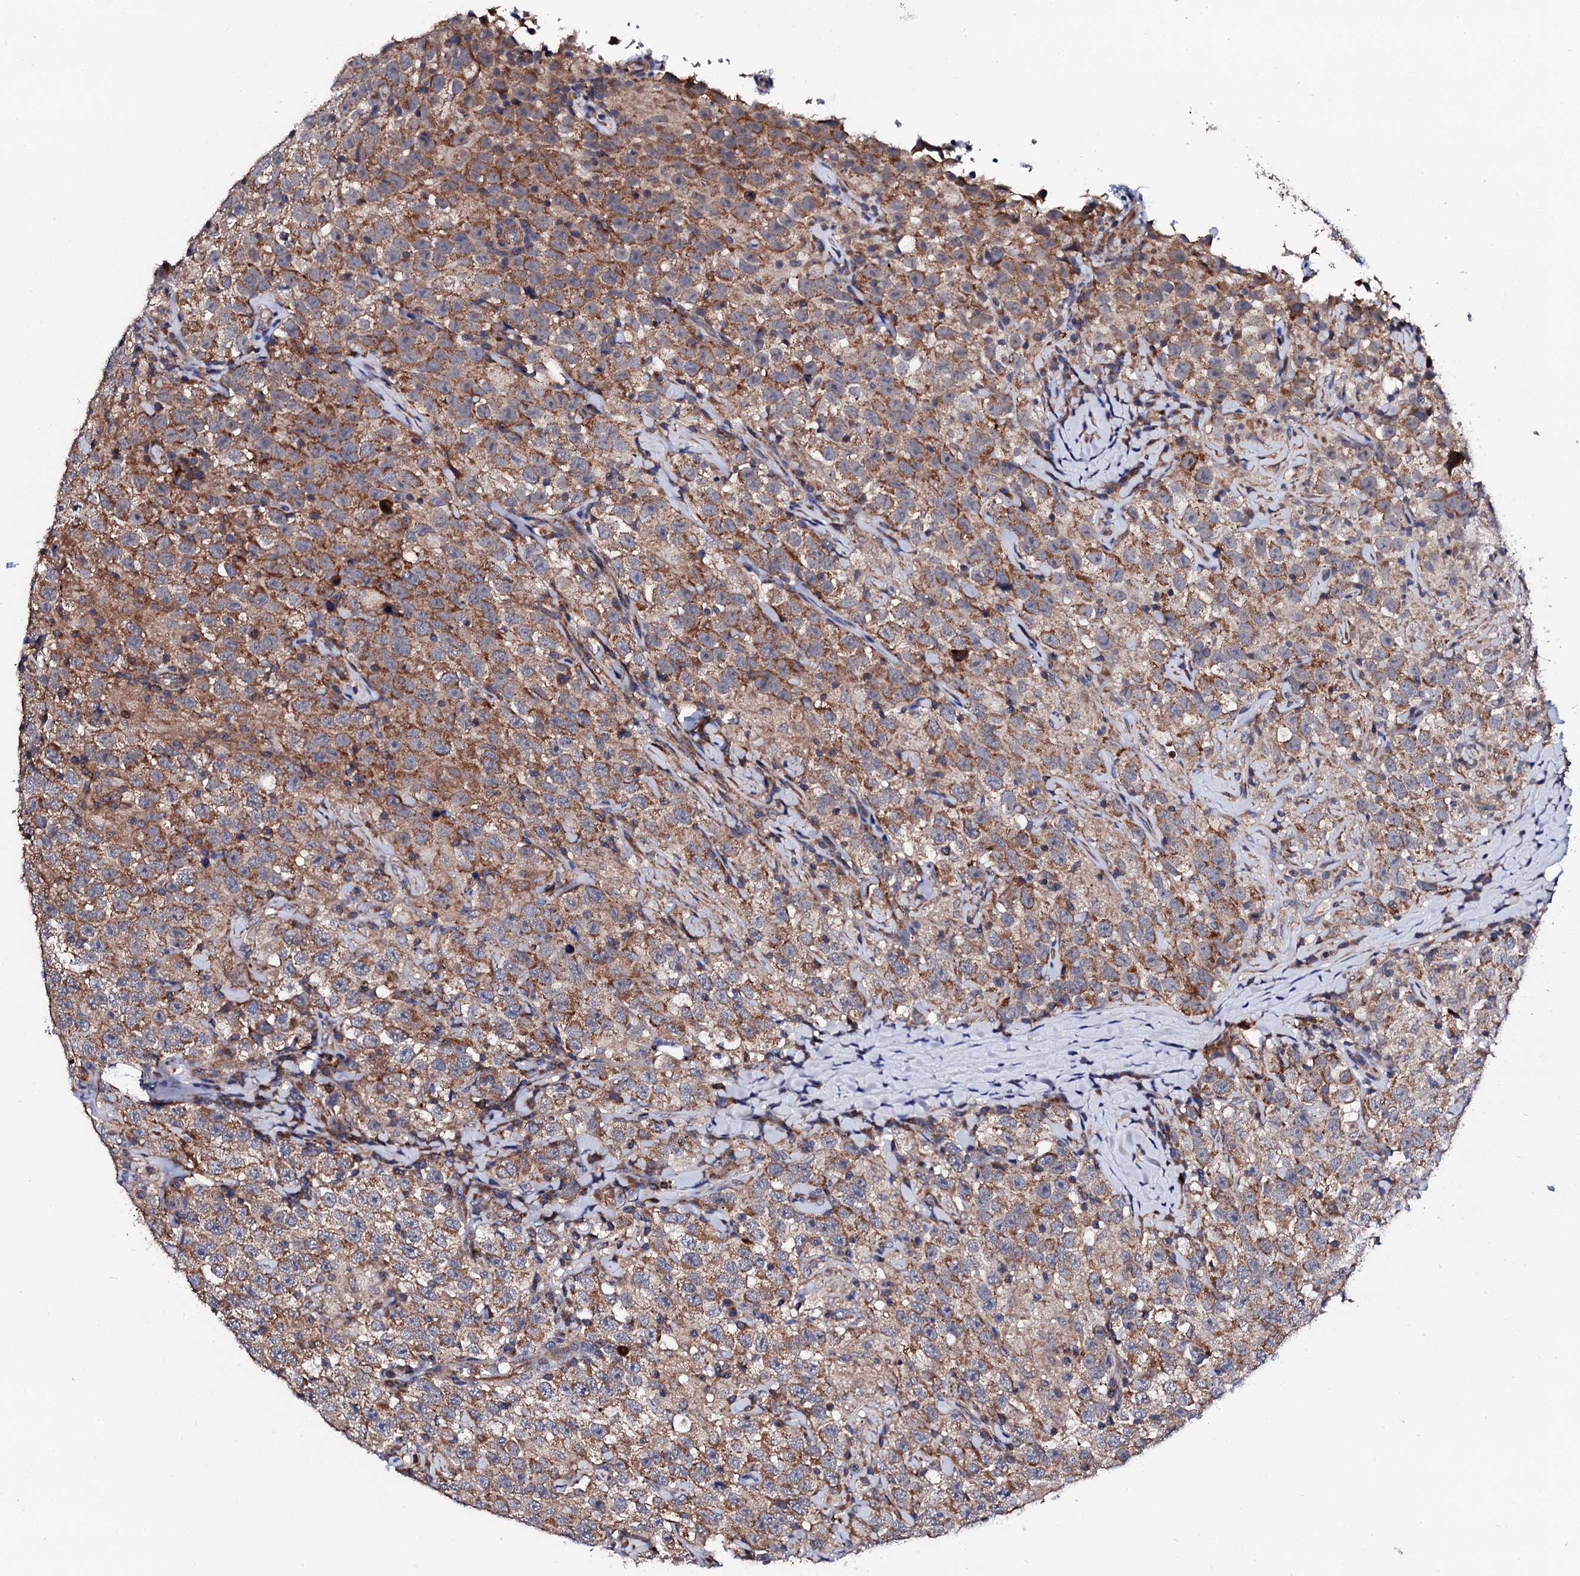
{"staining": {"intensity": "moderate", "quantity": ">75%", "location": "cytoplasmic/membranous"}, "tissue": "testis cancer", "cell_type": "Tumor cells", "image_type": "cancer", "snomed": [{"axis": "morphology", "description": "Seminoma, NOS"}, {"axis": "topography", "description": "Testis"}], "caption": "A brown stain highlights moderate cytoplasmic/membranous expression of a protein in seminoma (testis) tumor cells.", "gene": "COG4", "patient": {"sex": "male", "age": 41}}